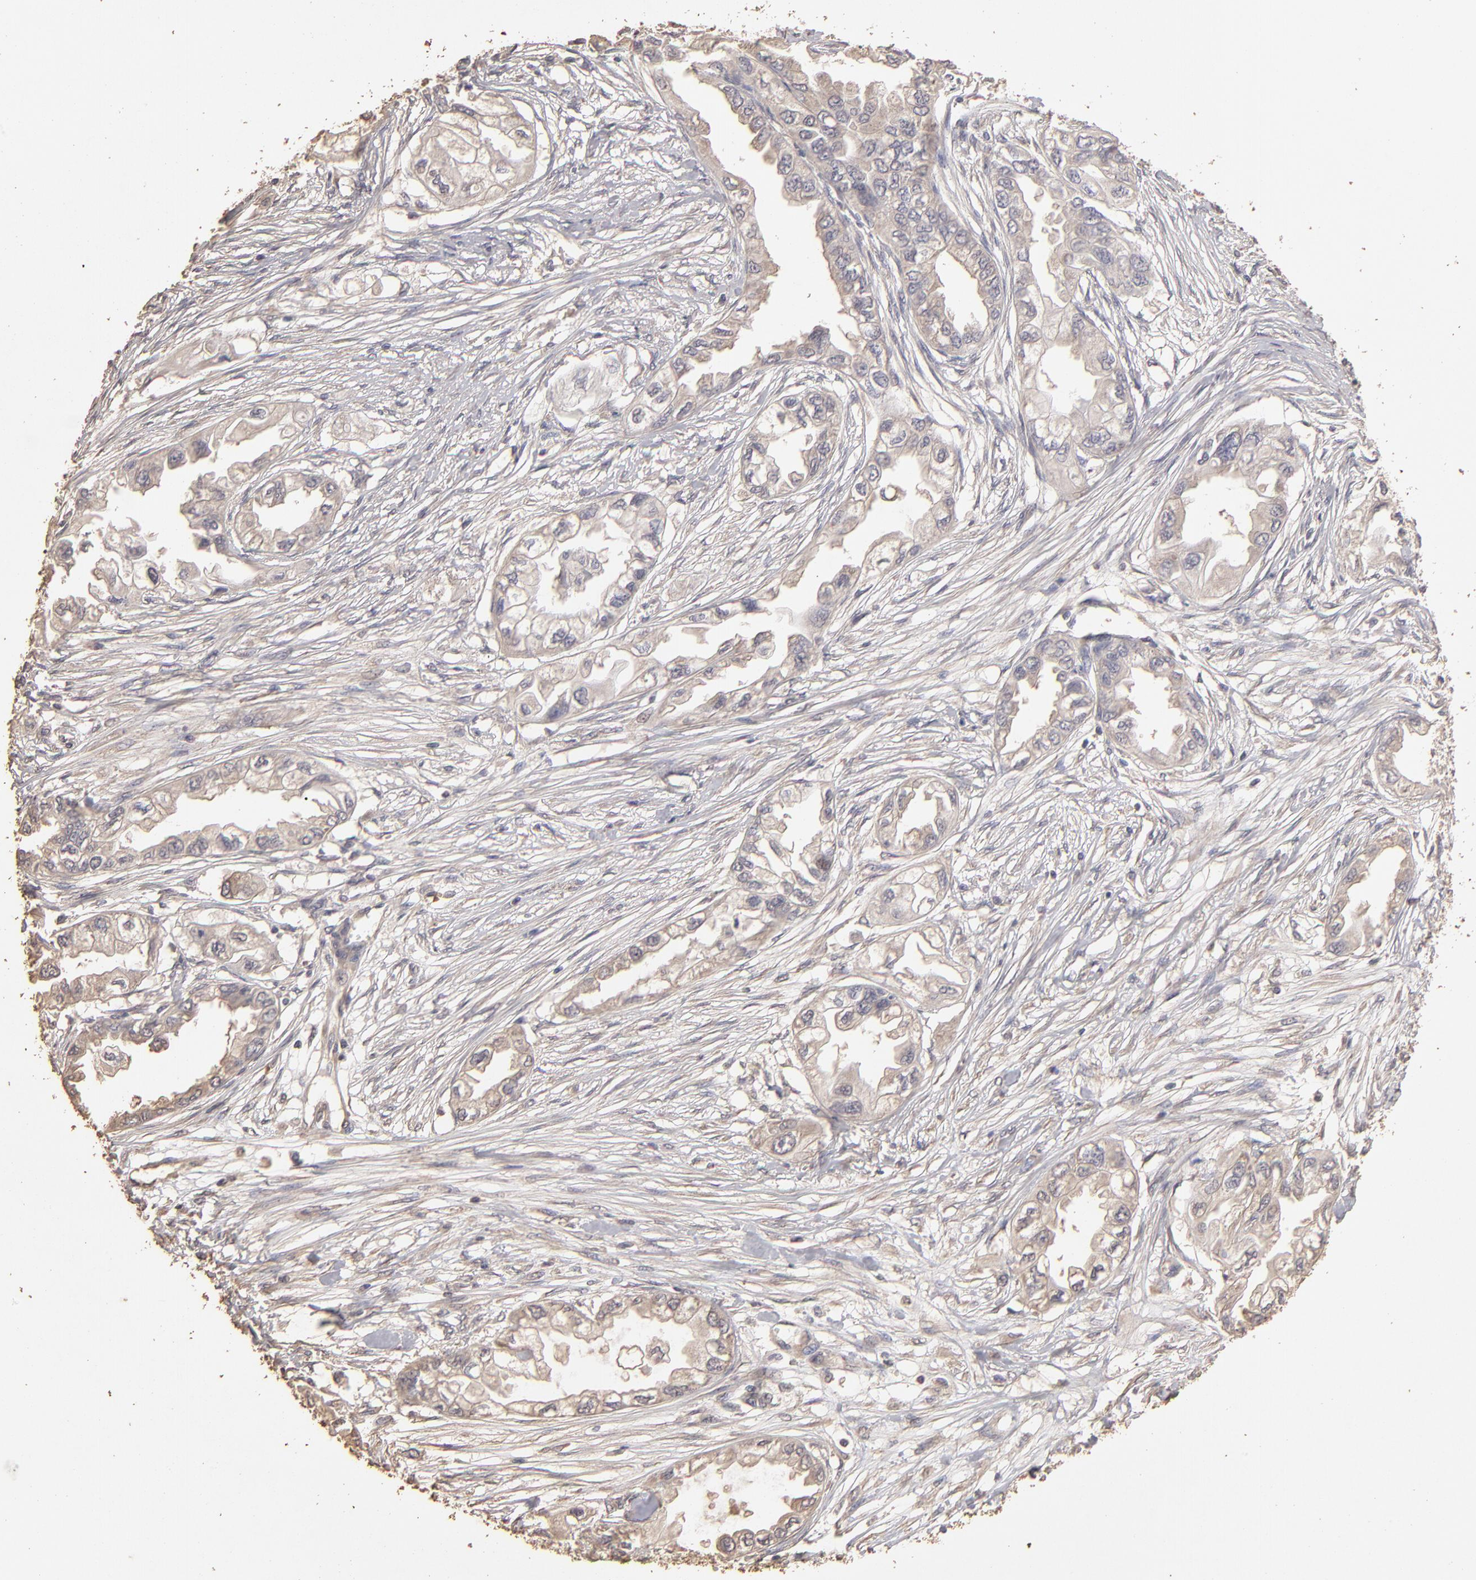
{"staining": {"intensity": "weak", "quantity": ">75%", "location": "cytoplasmic/membranous"}, "tissue": "endometrial cancer", "cell_type": "Tumor cells", "image_type": "cancer", "snomed": [{"axis": "morphology", "description": "Adenocarcinoma, NOS"}, {"axis": "topography", "description": "Endometrium"}], "caption": "This photomicrograph demonstrates IHC staining of human endometrial cancer (adenocarcinoma), with low weak cytoplasmic/membranous expression in approximately >75% of tumor cells.", "gene": "OPHN1", "patient": {"sex": "female", "age": 67}}